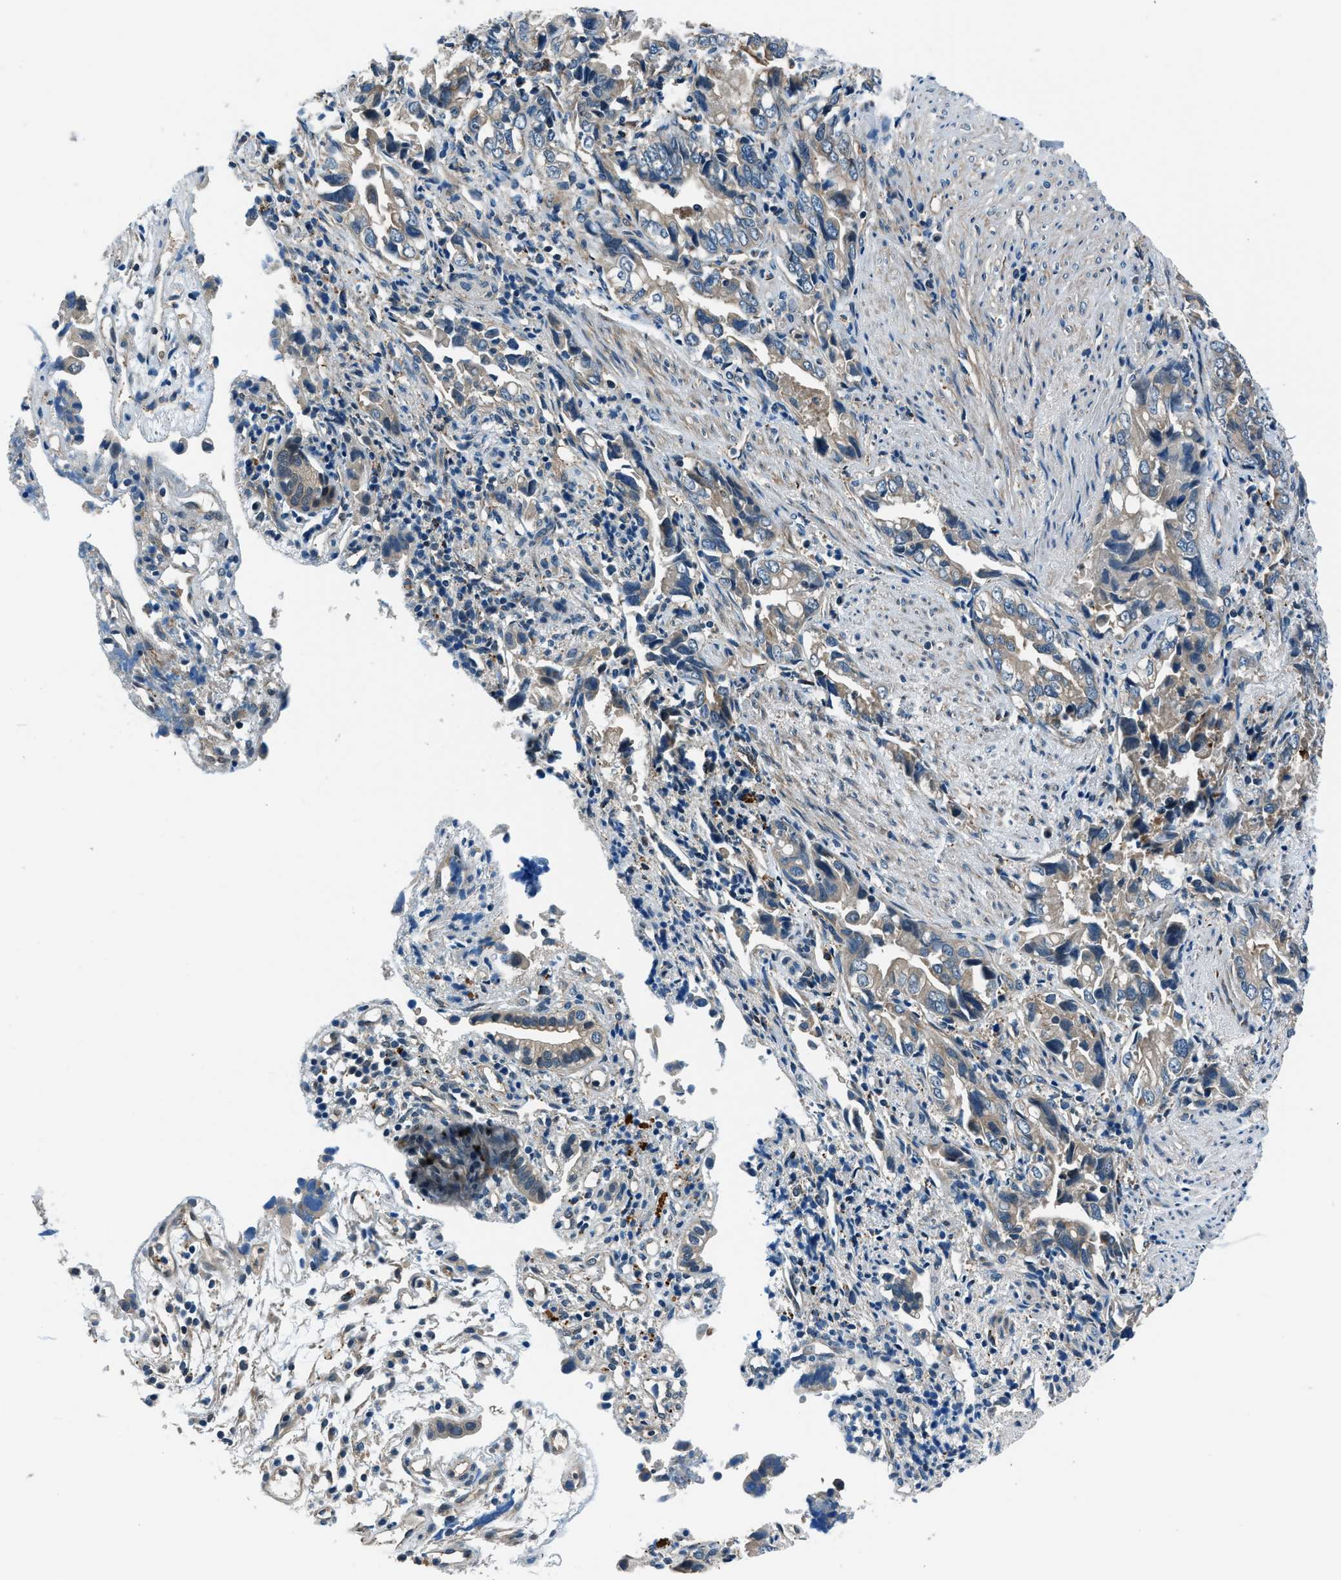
{"staining": {"intensity": "weak", "quantity": "25%-75%", "location": "cytoplasmic/membranous"}, "tissue": "liver cancer", "cell_type": "Tumor cells", "image_type": "cancer", "snomed": [{"axis": "morphology", "description": "Cholangiocarcinoma"}, {"axis": "topography", "description": "Liver"}], "caption": "Protein staining by immunohistochemistry reveals weak cytoplasmic/membranous staining in approximately 25%-75% of tumor cells in liver cancer (cholangiocarcinoma).", "gene": "SLC19A2", "patient": {"sex": "female", "age": 79}}